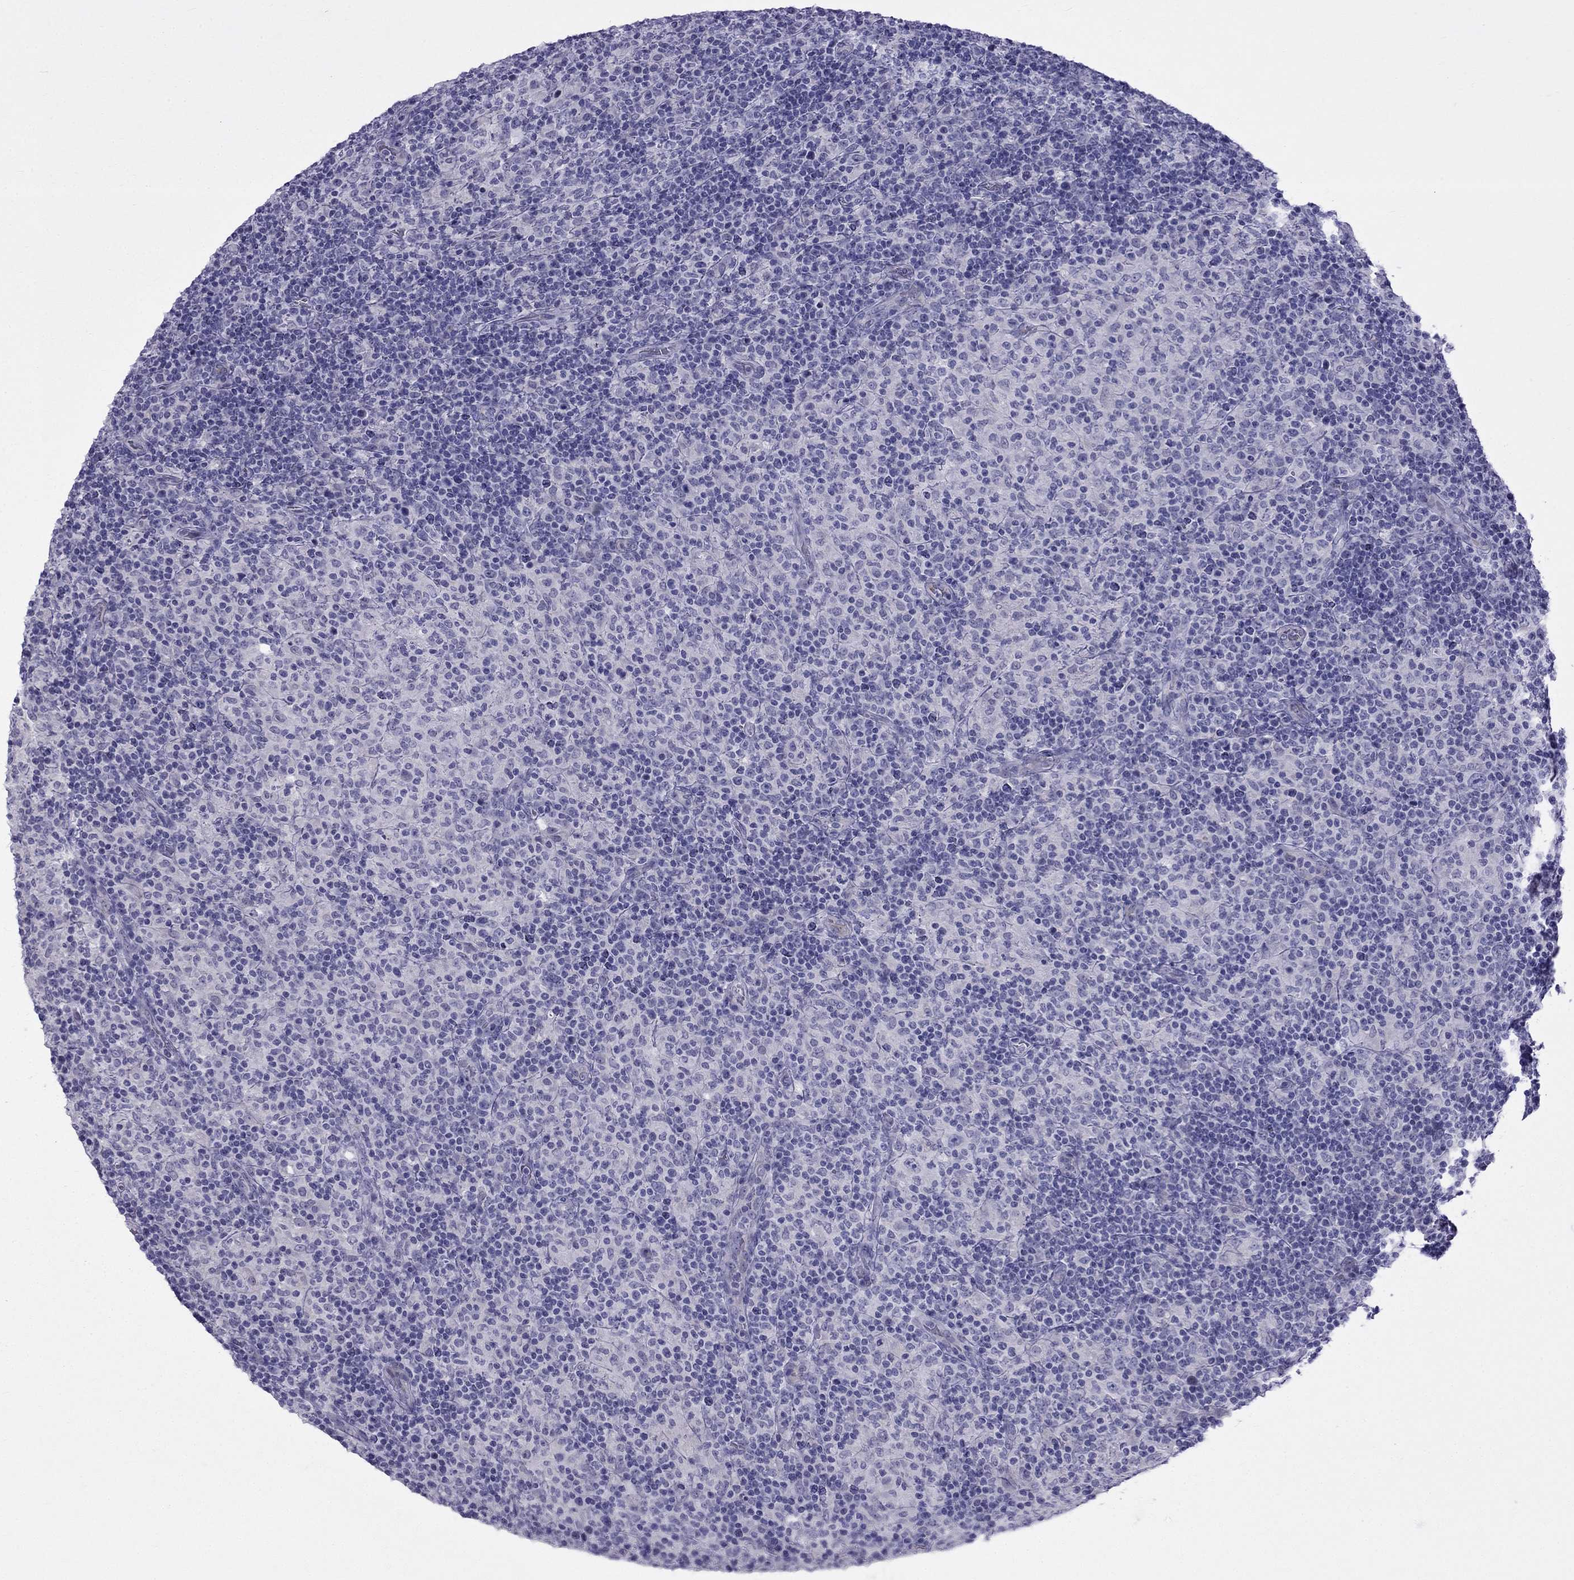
{"staining": {"intensity": "negative", "quantity": "none", "location": "none"}, "tissue": "lymphoma", "cell_type": "Tumor cells", "image_type": "cancer", "snomed": [{"axis": "morphology", "description": "Hodgkin's disease, NOS"}, {"axis": "topography", "description": "Lymph node"}], "caption": "The photomicrograph reveals no significant staining in tumor cells of Hodgkin's disease.", "gene": "MGP", "patient": {"sex": "male", "age": 70}}